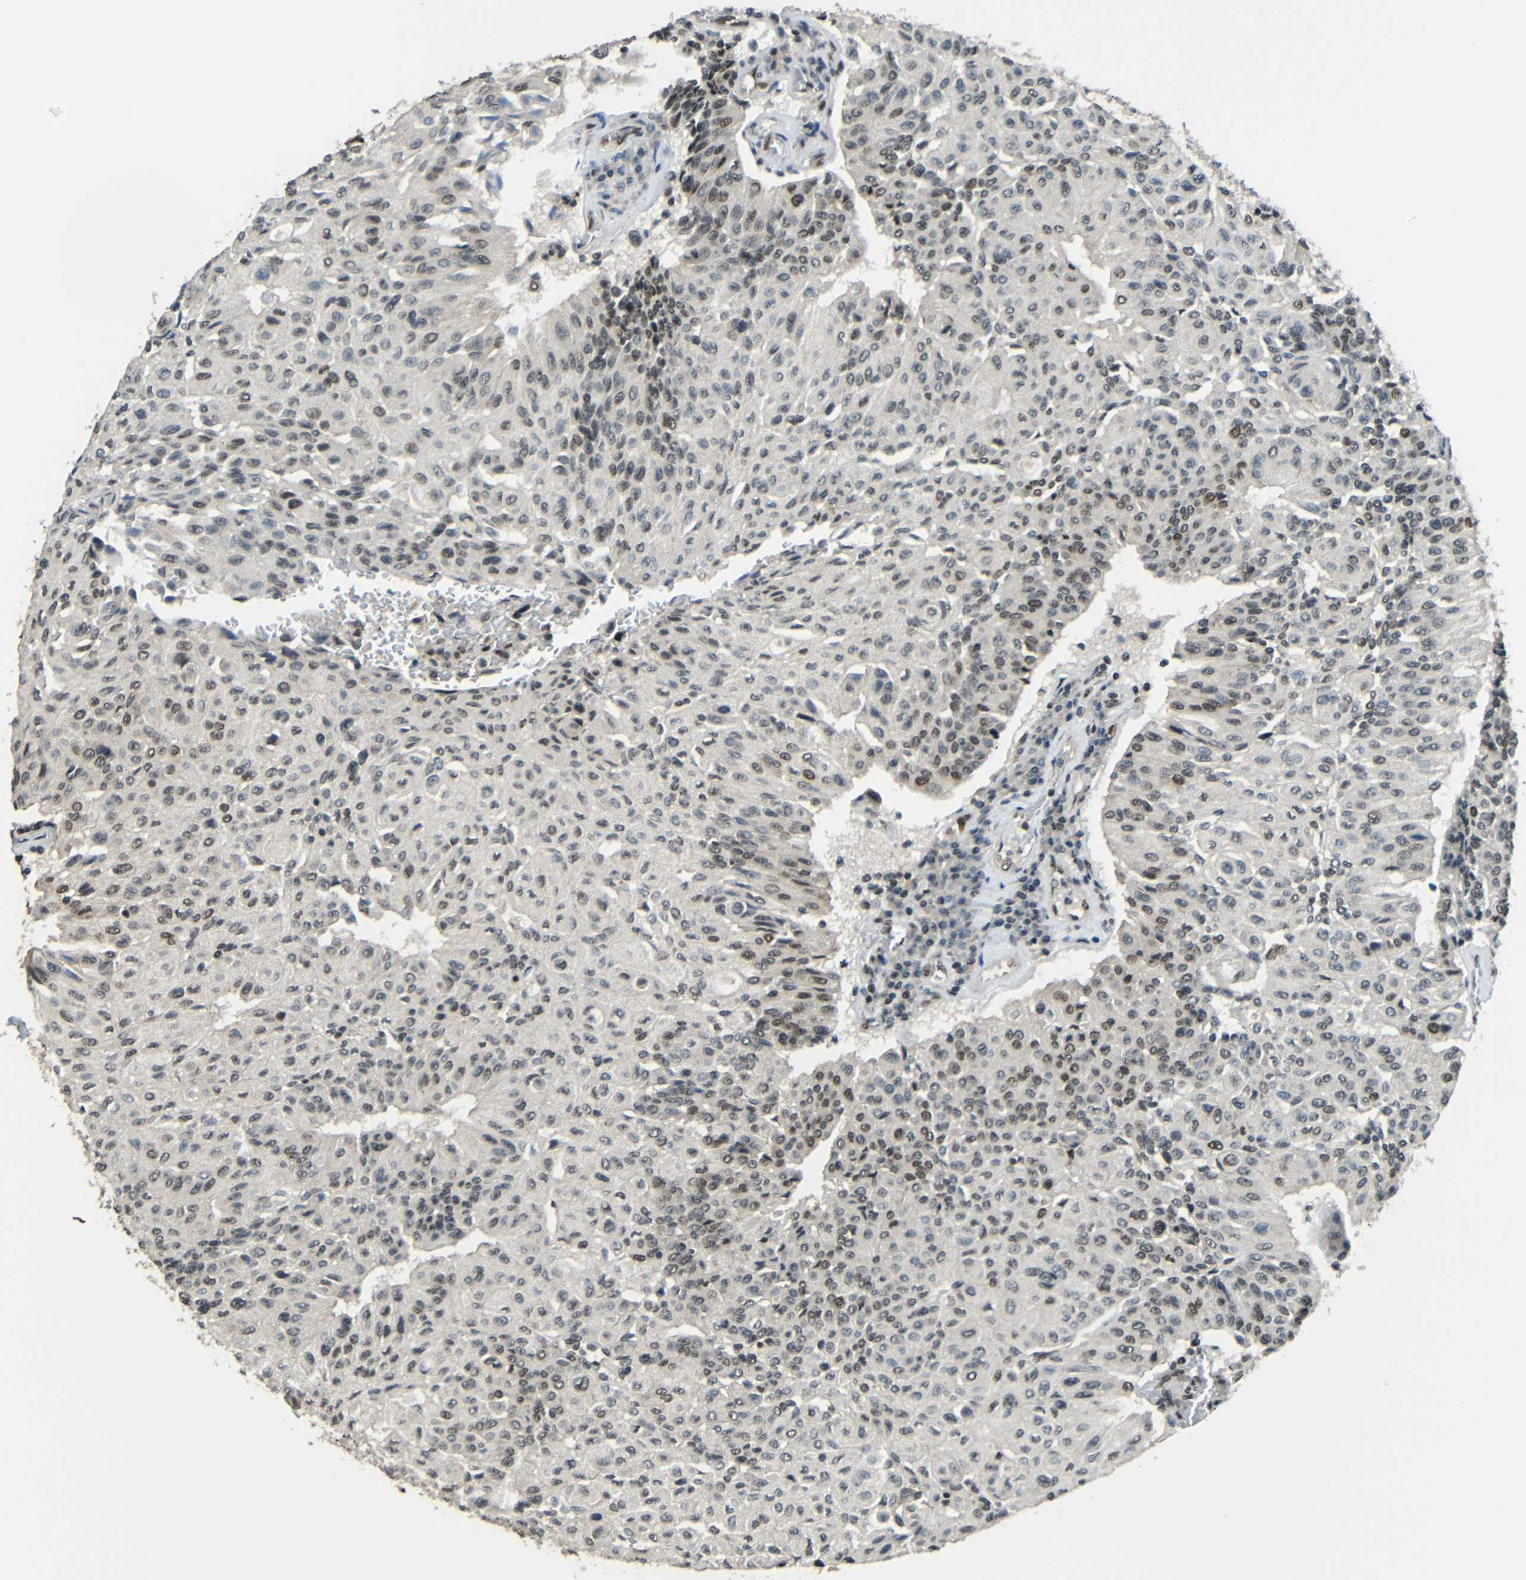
{"staining": {"intensity": "weak", "quantity": "25%-75%", "location": "nuclear"}, "tissue": "urothelial cancer", "cell_type": "Tumor cells", "image_type": "cancer", "snomed": [{"axis": "morphology", "description": "Urothelial carcinoma, High grade"}, {"axis": "topography", "description": "Urinary bladder"}], "caption": "High-grade urothelial carcinoma stained with immunohistochemistry (IHC) shows weak nuclear expression in about 25%-75% of tumor cells.", "gene": "PSIP1", "patient": {"sex": "male", "age": 66}}